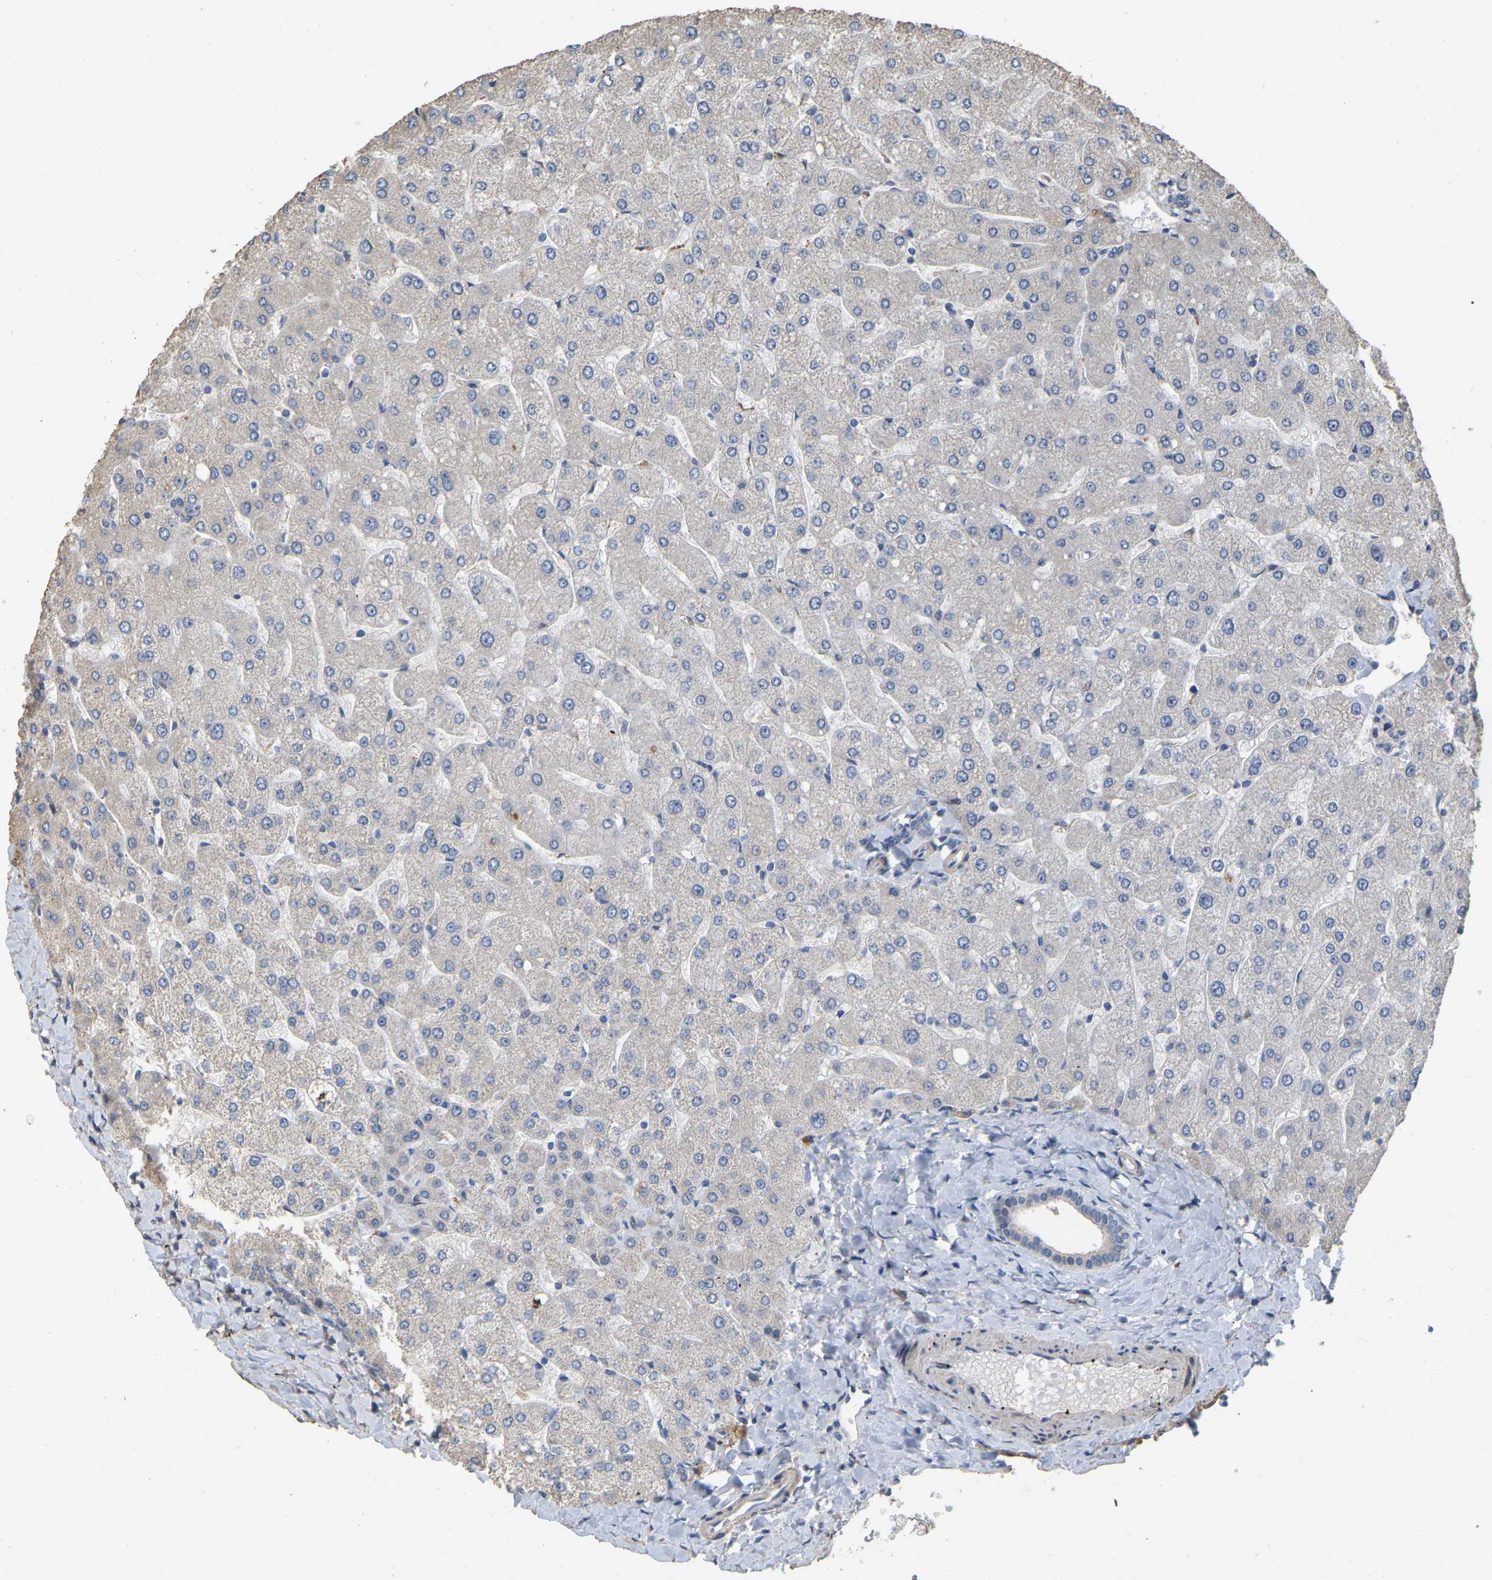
{"staining": {"intensity": "weak", "quantity": "<25%", "location": "cytoplasmic/membranous"}, "tissue": "liver", "cell_type": "Cholangiocytes", "image_type": "normal", "snomed": [{"axis": "morphology", "description": "Normal tissue, NOS"}, {"axis": "topography", "description": "Liver"}], "caption": "DAB (3,3'-diaminobenzidine) immunohistochemical staining of normal liver displays no significant expression in cholangiocytes. The staining is performed using DAB (3,3'-diaminobenzidine) brown chromogen with nuclei counter-stained in using hematoxylin.", "gene": "NCS1", "patient": {"sex": "male", "age": 55}}